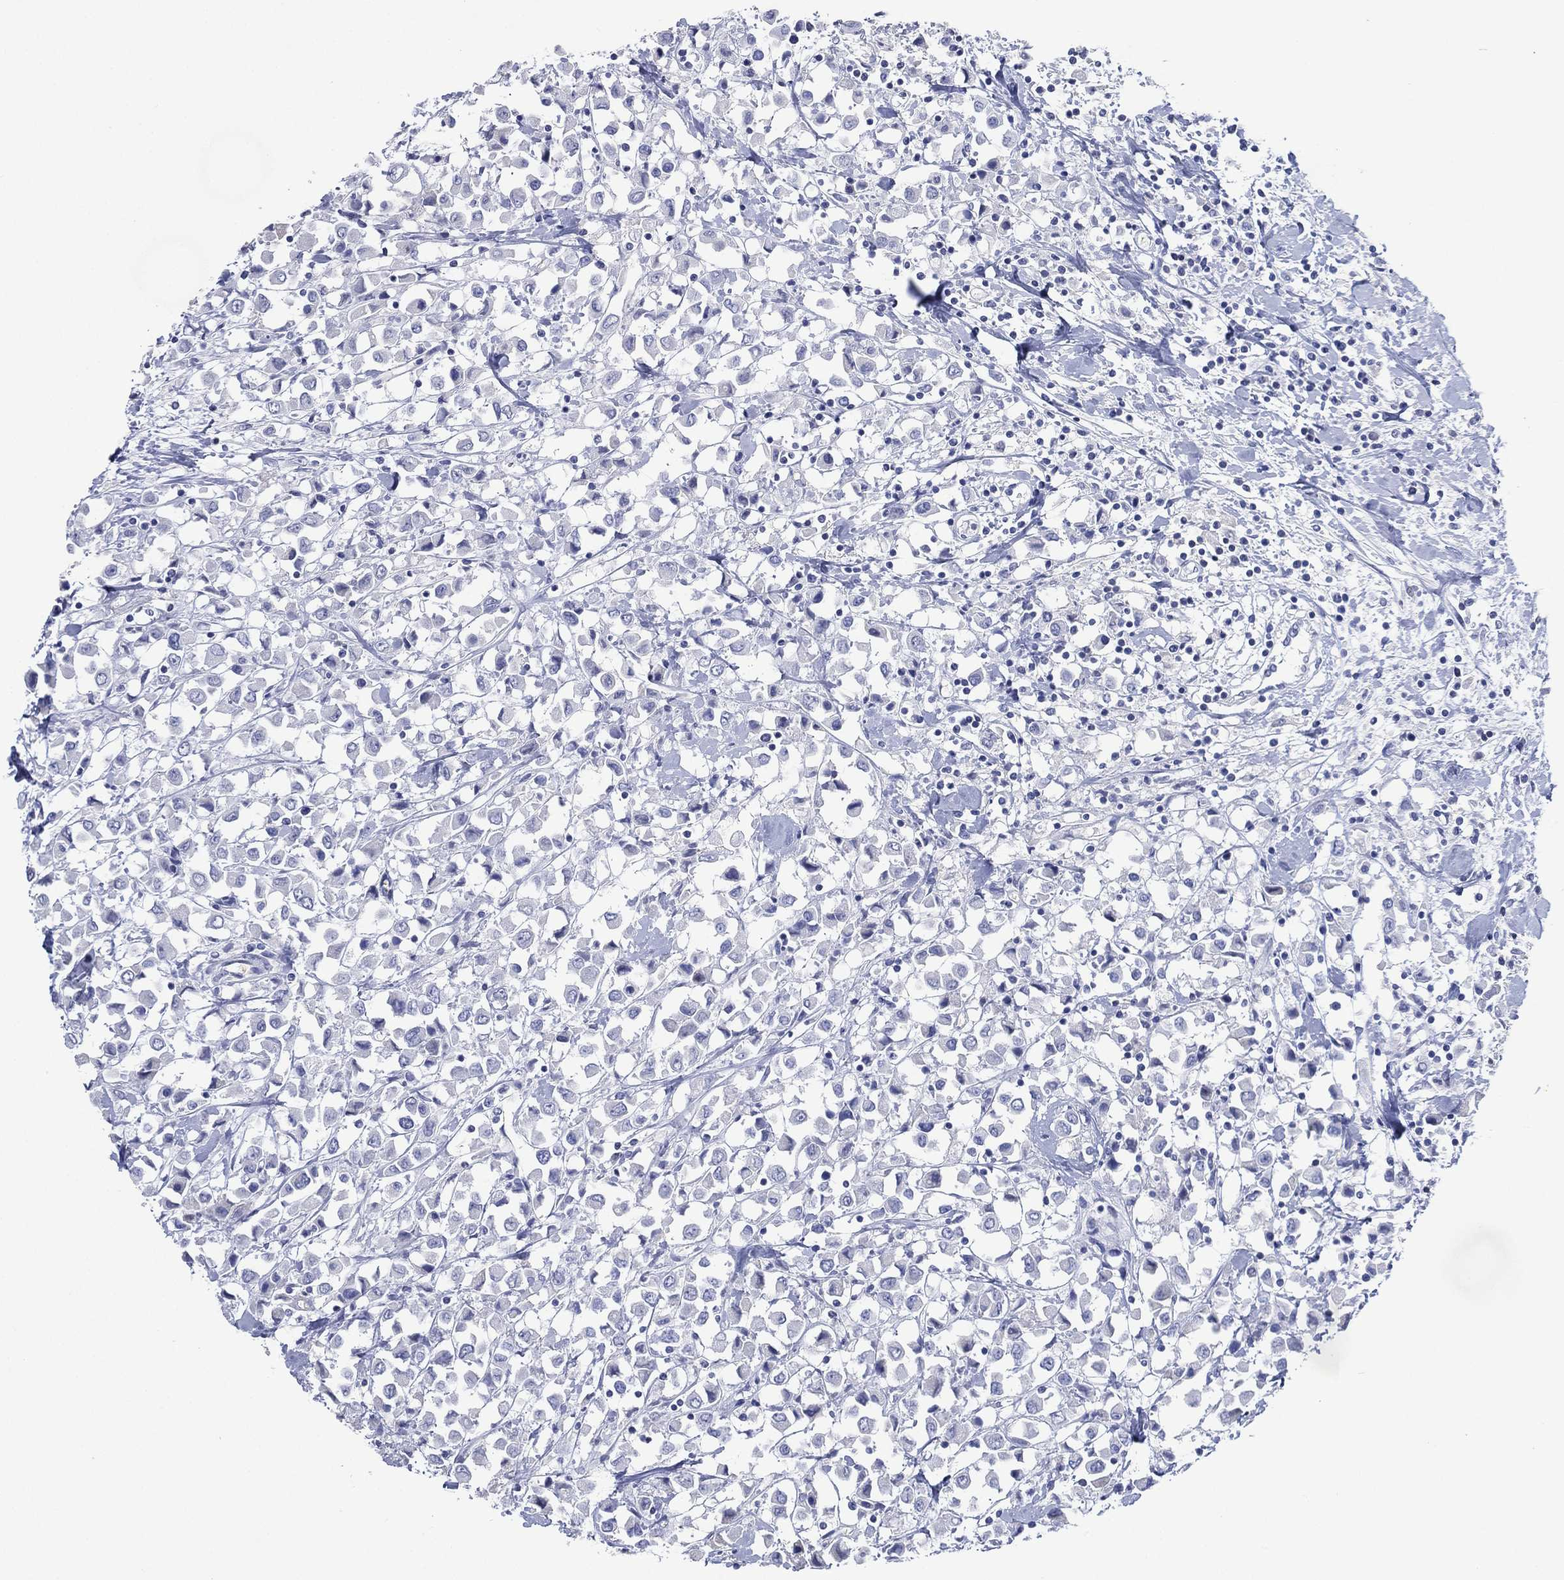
{"staining": {"intensity": "negative", "quantity": "none", "location": "none"}, "tissue": "breast cancer", "cell_type": "Tumor cells", "image_type": "cancer", "snomed": [{"axis": "morphology", "description": "Duct carcinoma"}, {"axis": "topography", "description": "Breast"}], "caption": "There is no significant expression in tumor cells of breast intraductal carcinoma.", "gene": "TMEM247", "patient": {"sex": "female", "age": 61}}